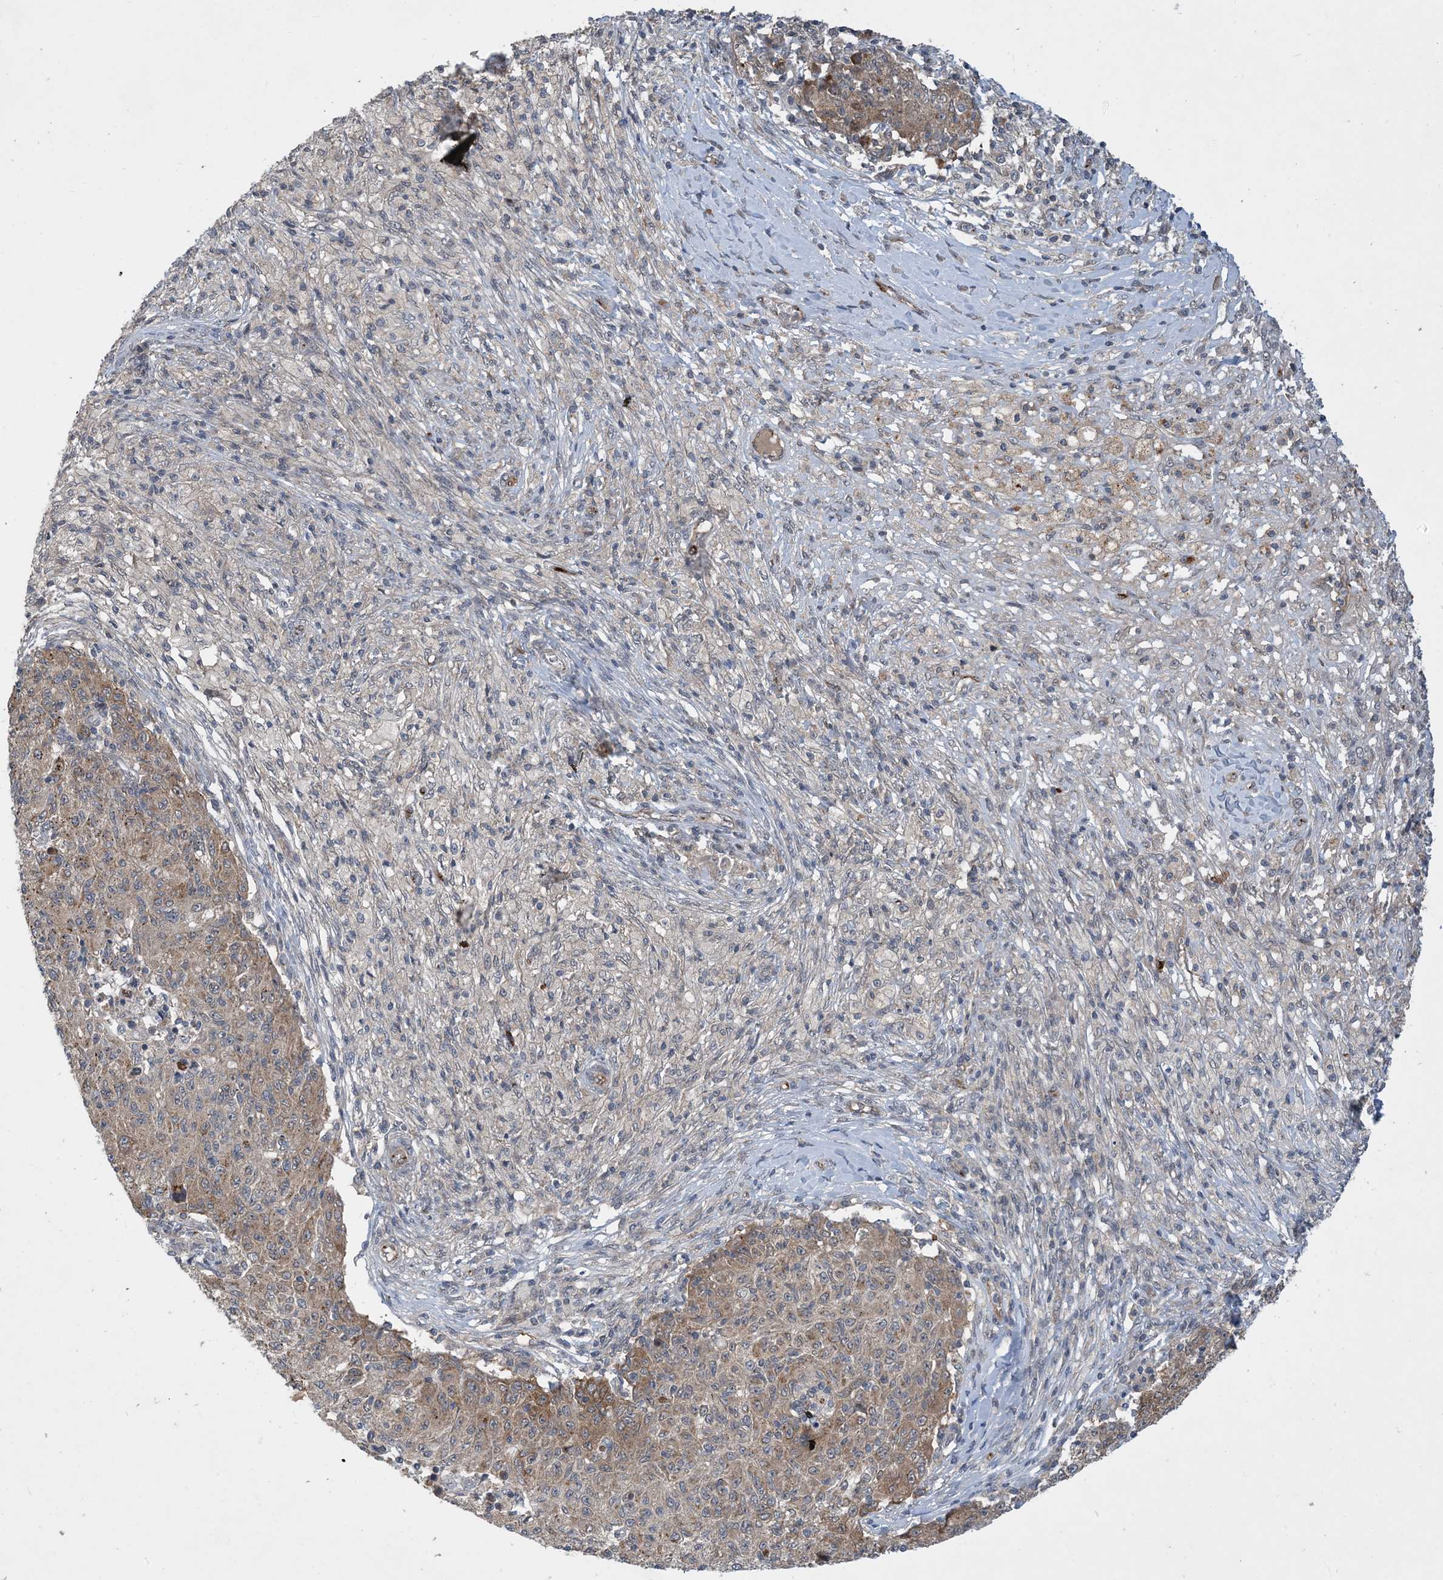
{"staining": {"intensity": "moderate", "quantity": ">75%", "location": "cytoplasmic/membranous"}, "tissue": "ovarian cancer", "cell_type": "Tumor cells", "image_type": "cancer", "snomed": [{"axis": "morphology", "description": "Carcinoma, endometroid"}, {"axis": "topography", "description": "Ovary"}], "caption": "Immunohistochemical staining of endometroid carcinoma (ovarian) shows medium levels of moderate cytoplasmic/membranous protein positivity in approximately >75% of tumor cells.", "gene": "TINAG", "patient": {"sex": "female", "age": 42}}